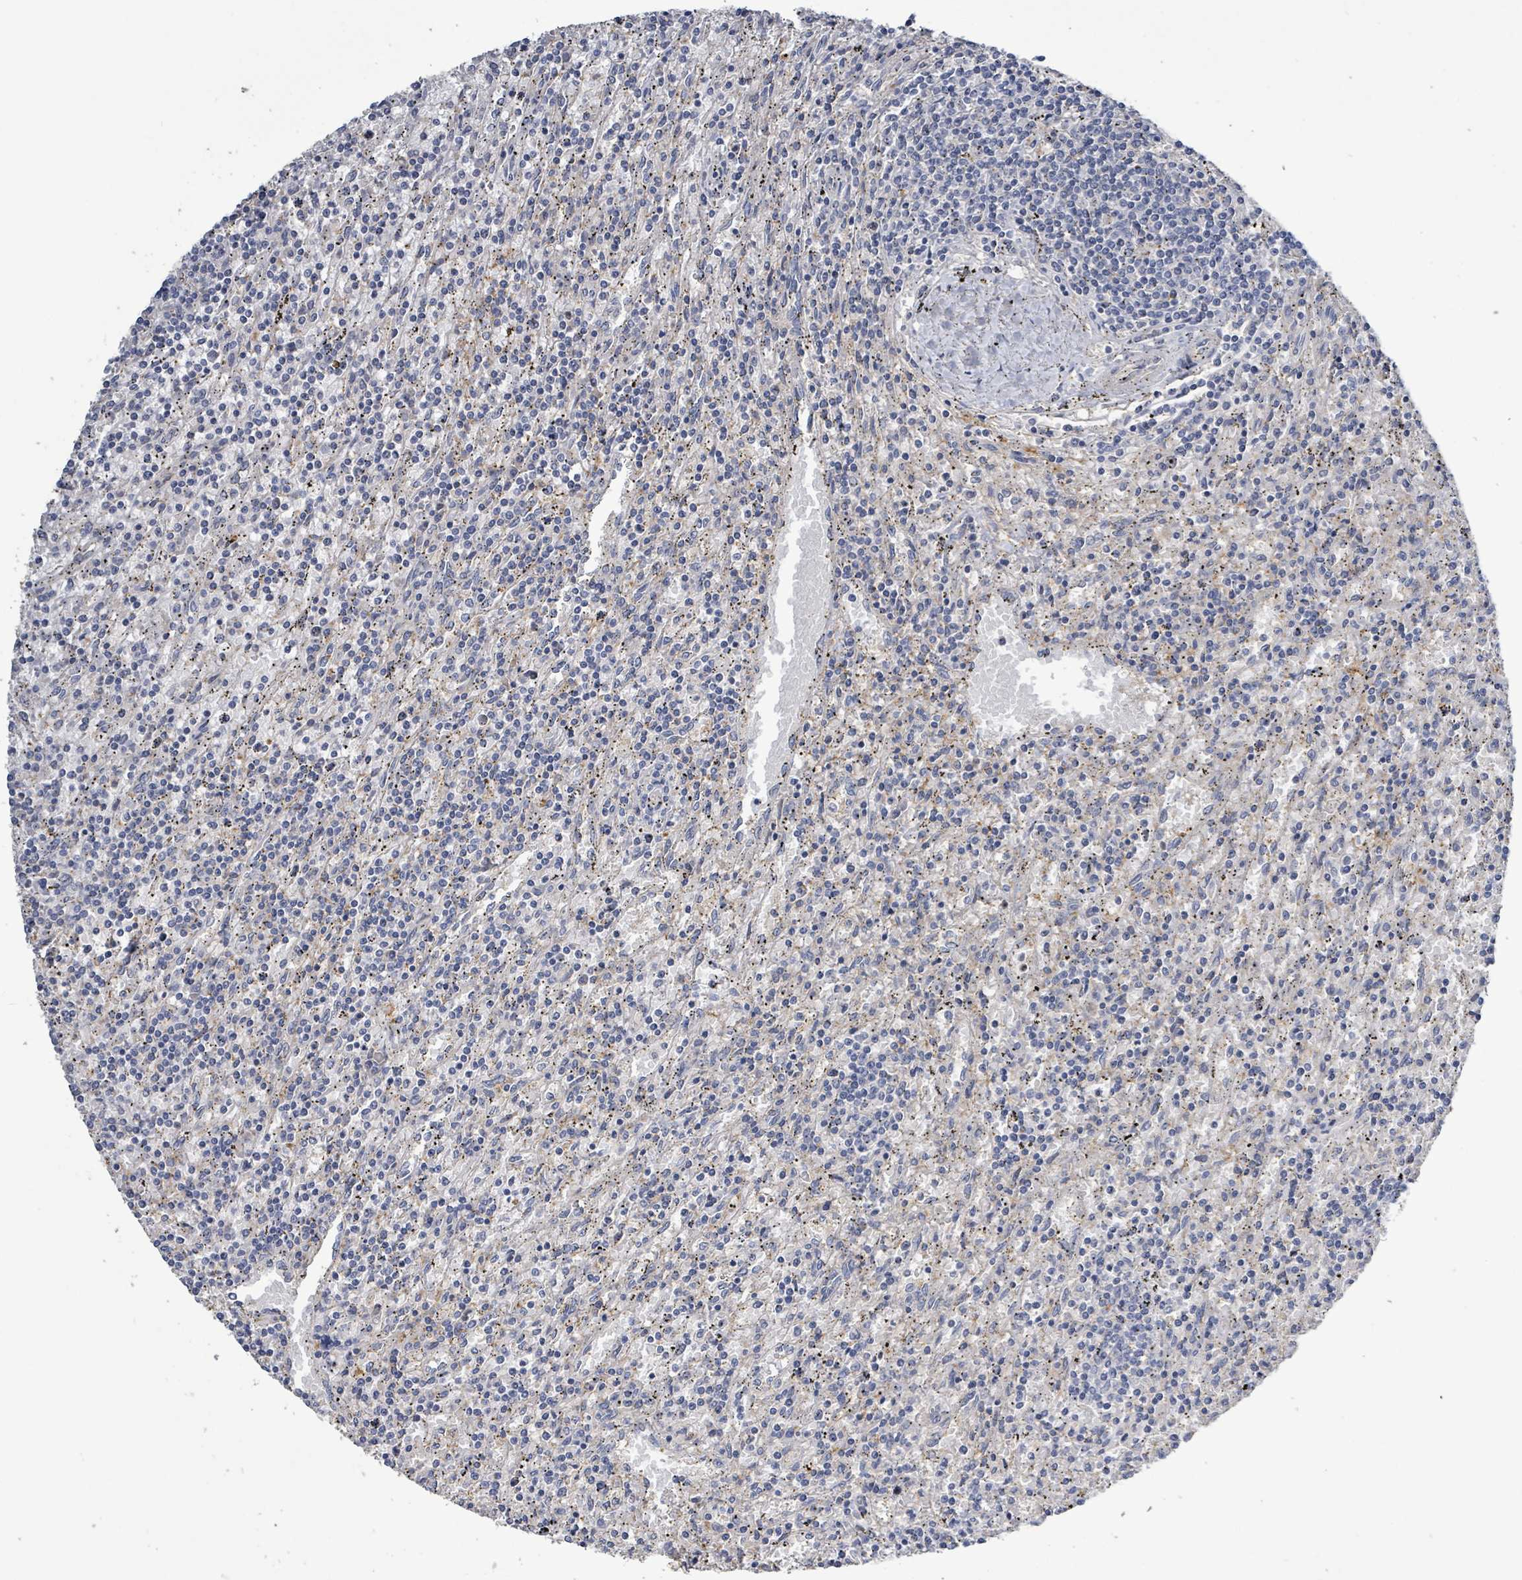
{"staining": {"intensity": "negative", "quantity": "none", "location": "none"}, "tissue": "lymphoma", "cell_type": "Tumor cells", "image_type": "cancer", "snomed": [{"axis": "morphology", "description": "Malignant lymphoma, non-Hodgkin's type, Low grade"}, {"axis": "topography", "description": "Spleen"}], "caption": "An image of lymphoma stained for a protein exhibits no brown staining in tumor cells. The staining was performed using DAB (3,3'-diaminobenzidine) to visualize the protein expression in brown, while the nuclei were stained in blue with hematoxylin (Magnification: 20x).", "gene": "KRAS", "patient": {"sex": "male", "age": 76}}